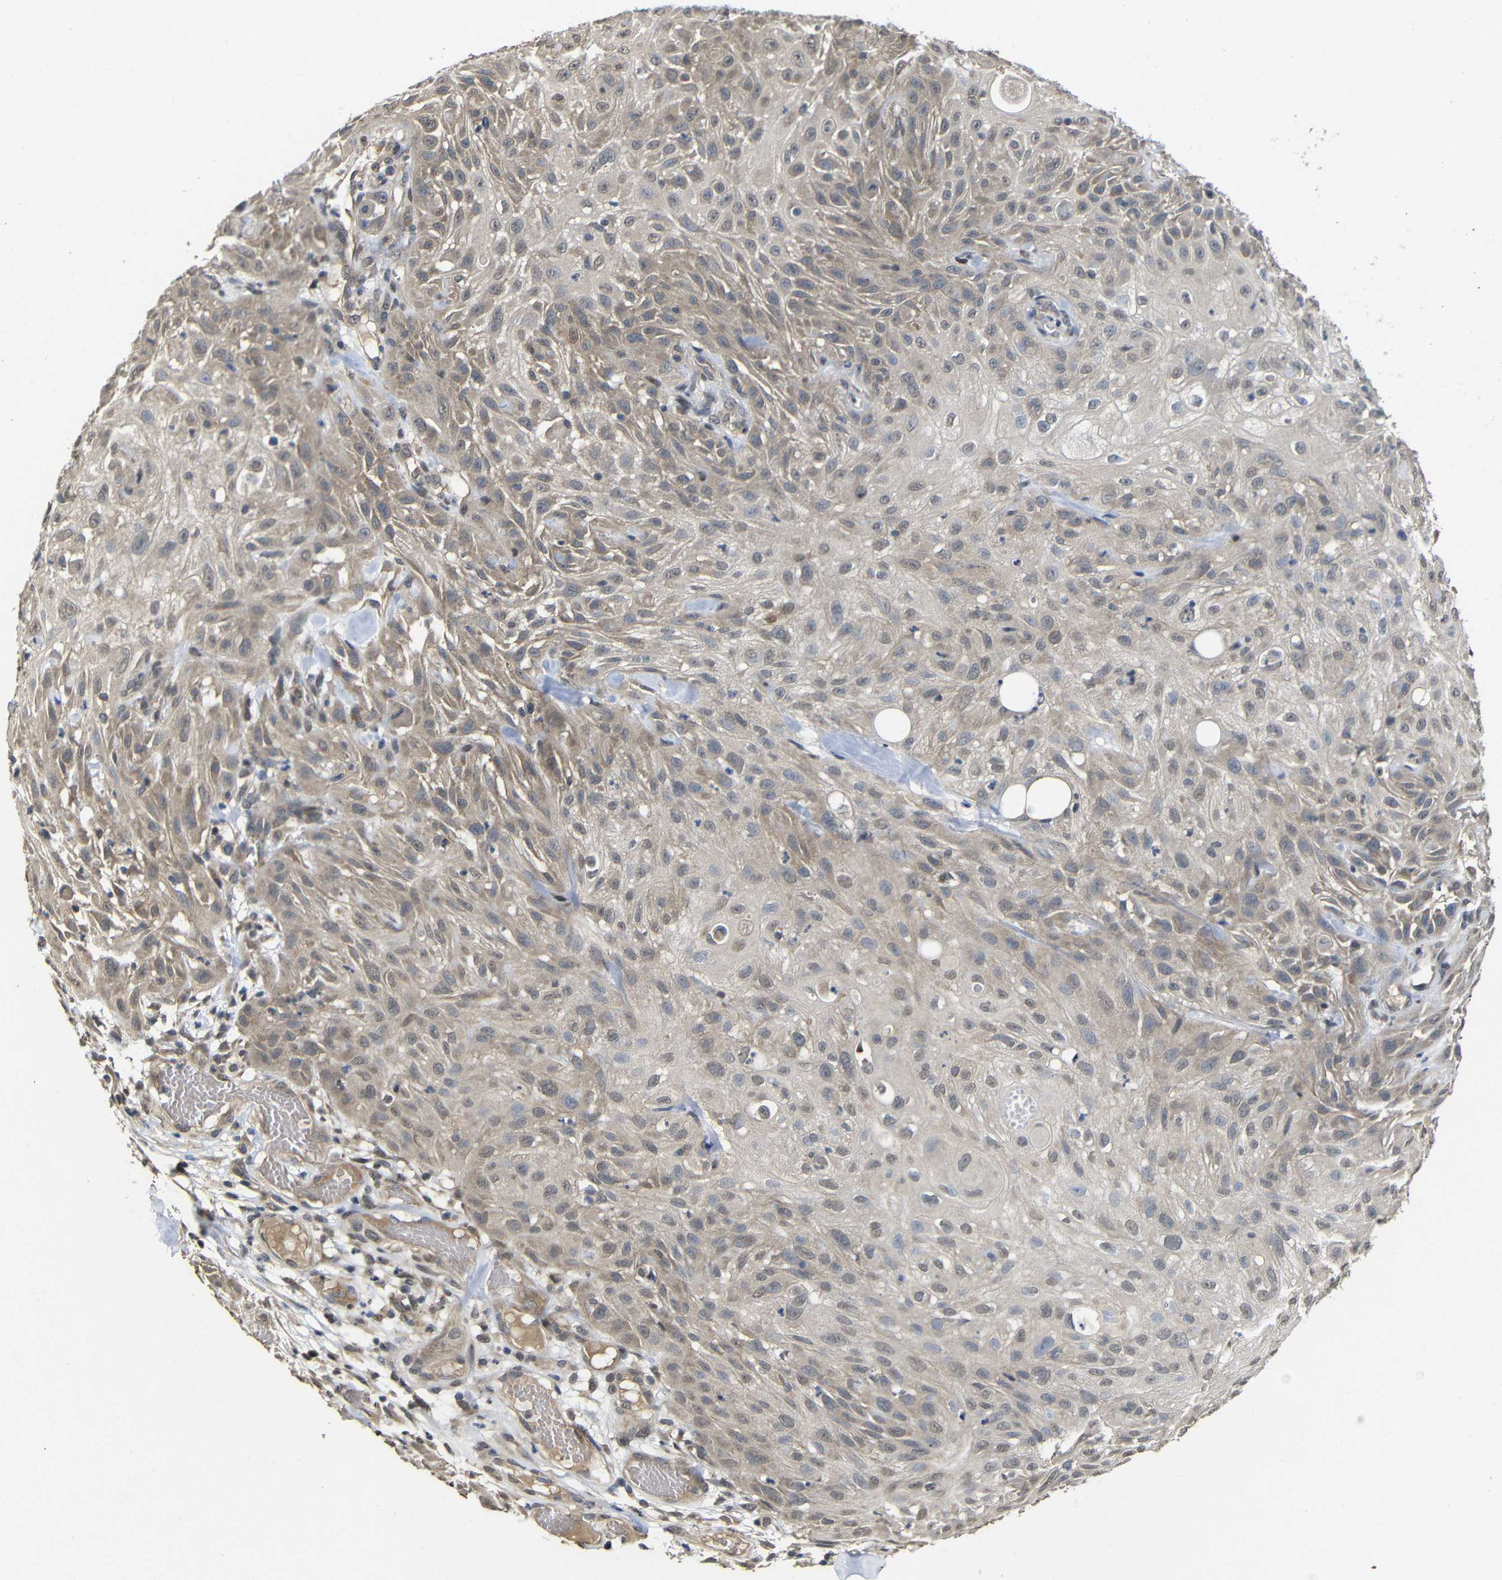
{"staining": {"intensity": "weak", "quantity": "25%-75%", "location": "cytoplasmic/membranous"}, "tissue": "skin cancer", "cell_type": "Tumor cells", "image_type": "cancer", "snomed": [{"axis": "morphology", "description": "Squamous cell carcinoma, NOS"}, {"axis": "topography", "description": "Skin"}], "caption": "Protein staining by IHC demonstrates weak cytoplasmic/membranous staining in approximately 25%-75% of tumor cells in squamous cell carcinoma (skin).", "gene": "ATG12", "patient": {"sex": "male", "age": 75}}